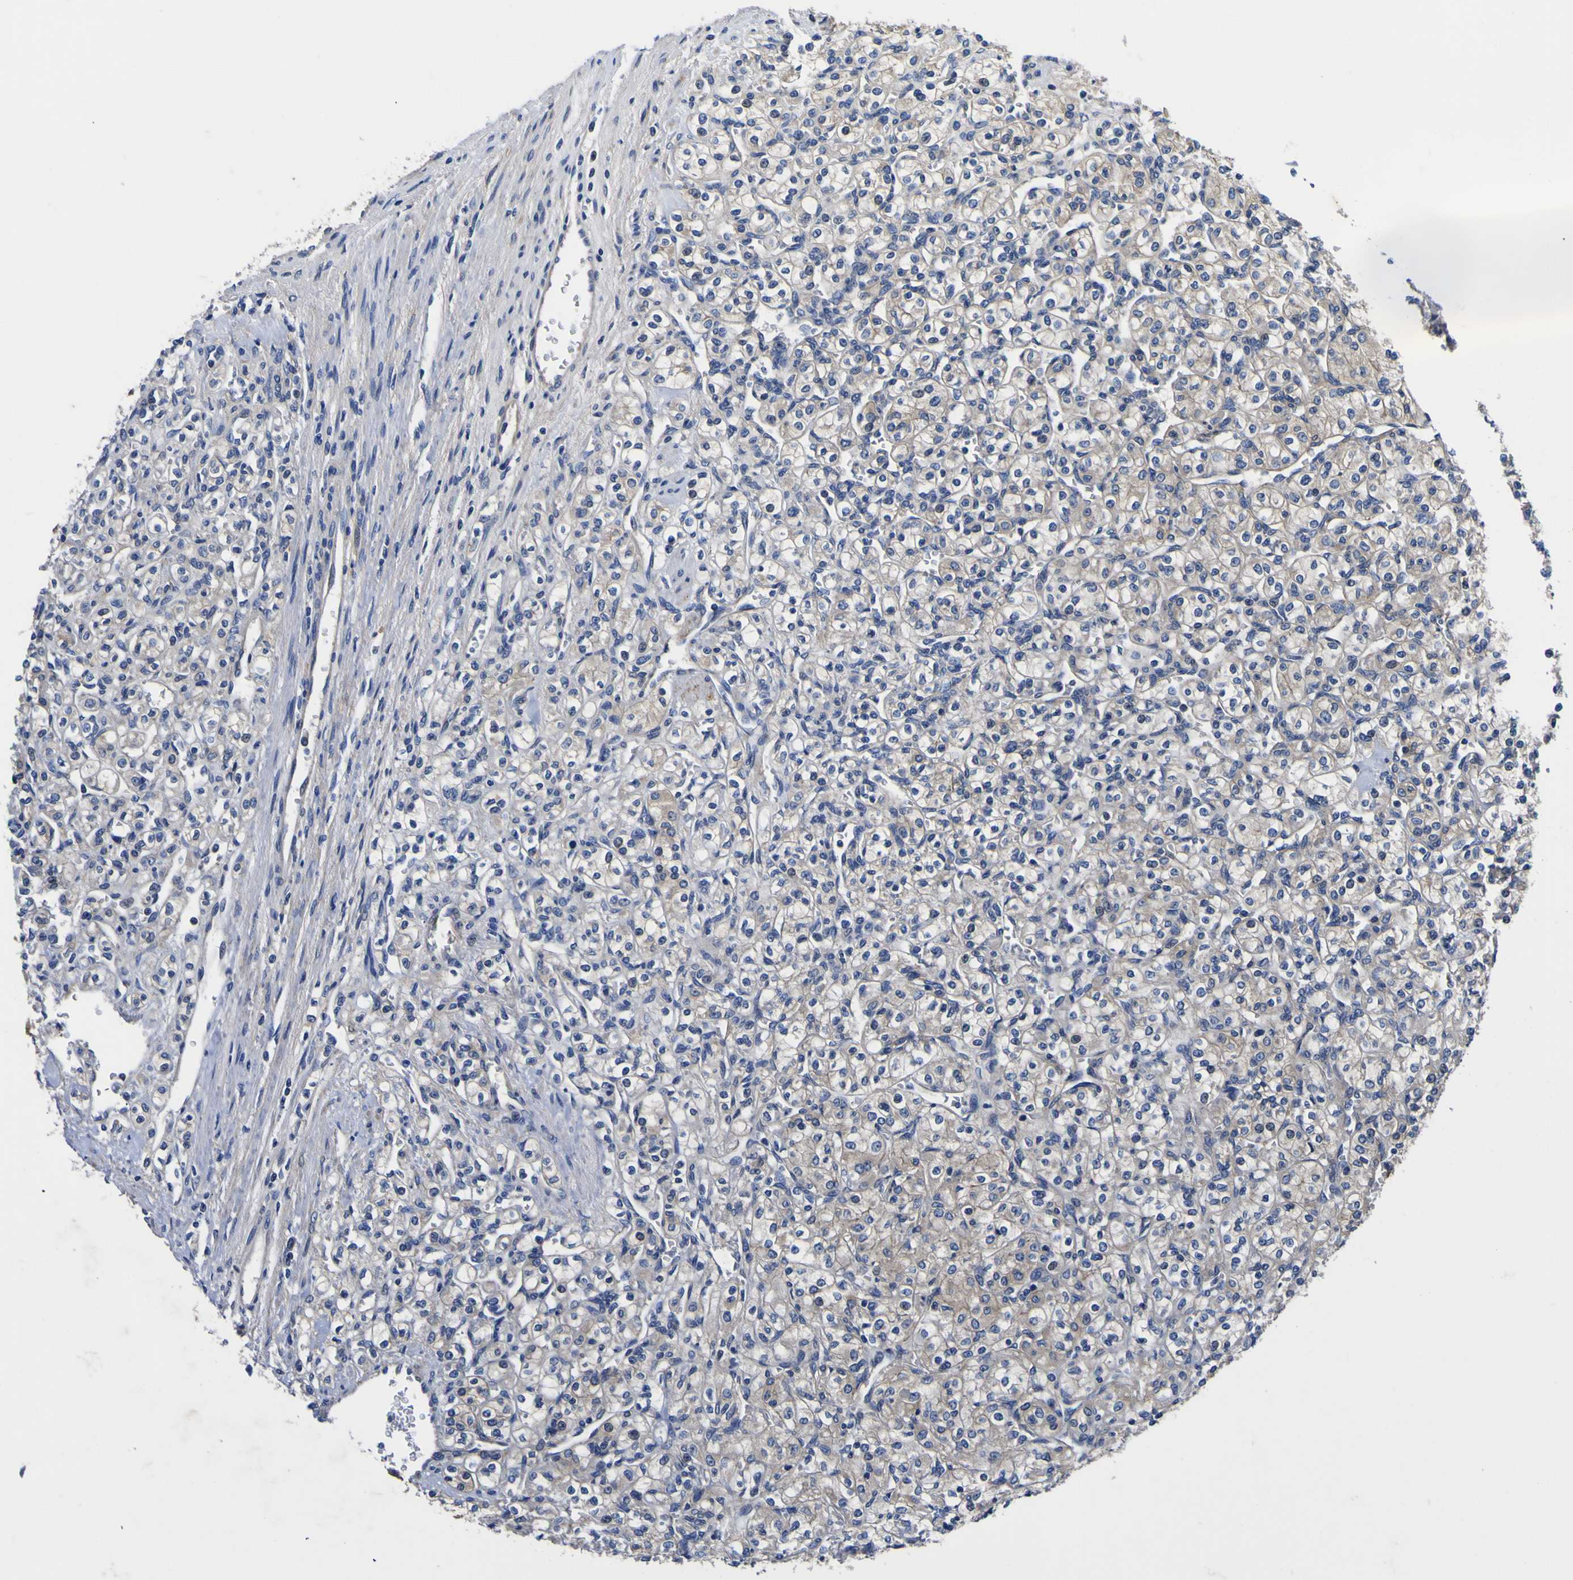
{"staining": {"intensity": "weak", "quantity": "<25%", "location": "cytoplasmic/membranous"}, "tissue": "renal cancer", "cell_type": "Tumor cells", "image_type": "cancer", "snomed": [{"axis": "morphology", "description": "Adenocarcinoma, NOS"}, {"axis": "topography", "description": "Kidney"}], "caption": "Tumor cells are negative for protein expression in human renal cancer.", "gene": "VASN", "patient": {"sex": "male", "age": 77}}